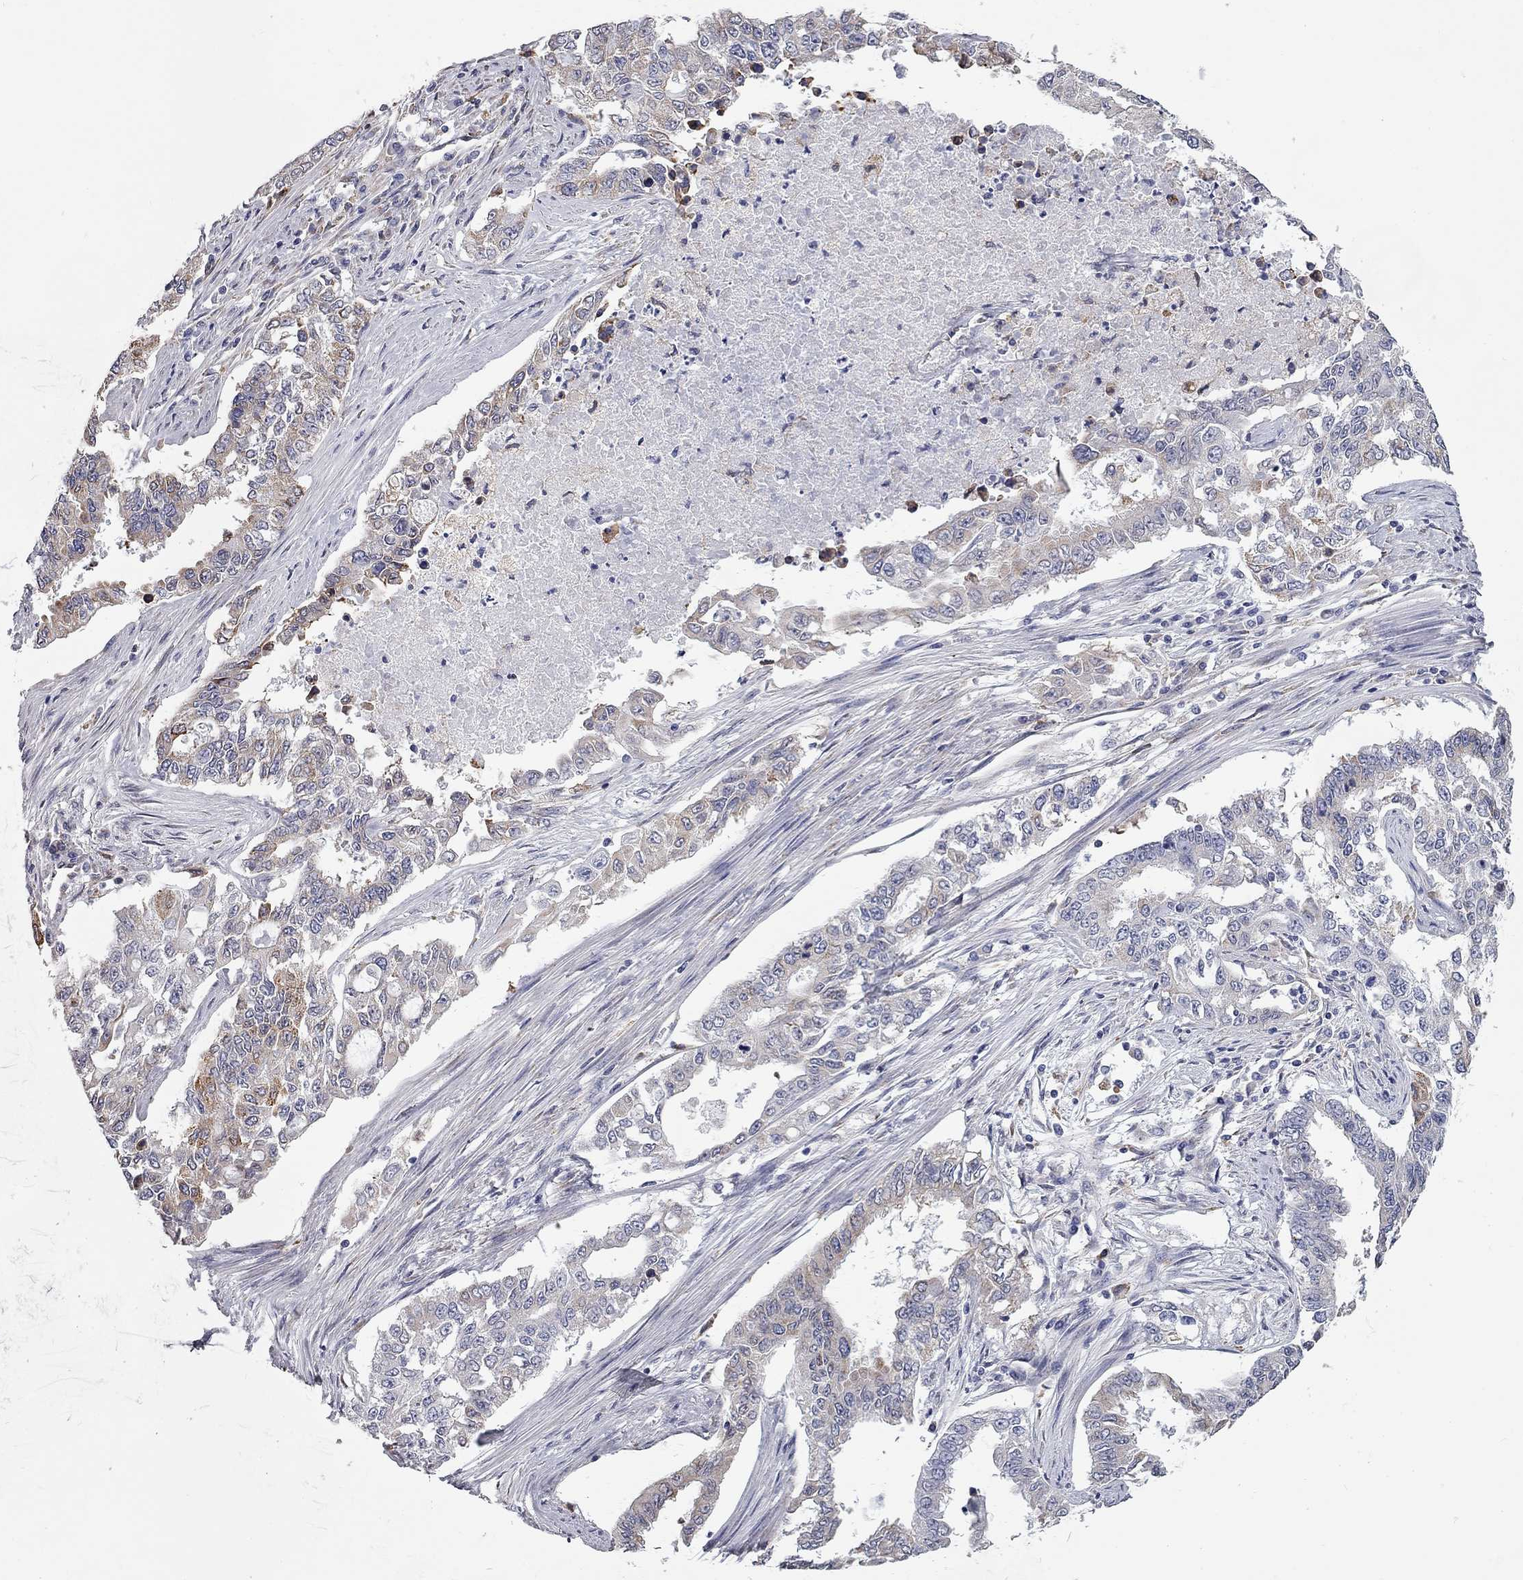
{"staining": {"intensity": "moderate", "quantity": "<25%", "location": "cytoplasmic/membranous"}, "tissue": "endometrial cancer", "cell_type": "Tumor cells", "image_type": "cancer", "snomed": [{"axis": "morphology", "description": "Adenocarcinoma, NOS"}, {"axis": "topography", "description": "Uterus"}], "caption": "Endometrial cancer (adenocarcinoma) tissue demonstrates moderate cytoplasmic/membranous staining in approximately <25% of tumor cells, visualized by immunohistochemistry. The protein of interest is stained brown, and the nuclei are stained in blue (DAB IHC with brightfield microscopy, high magnification).", "gene": "XAGE2", "patient": {"sex": "female", "age": 59}}